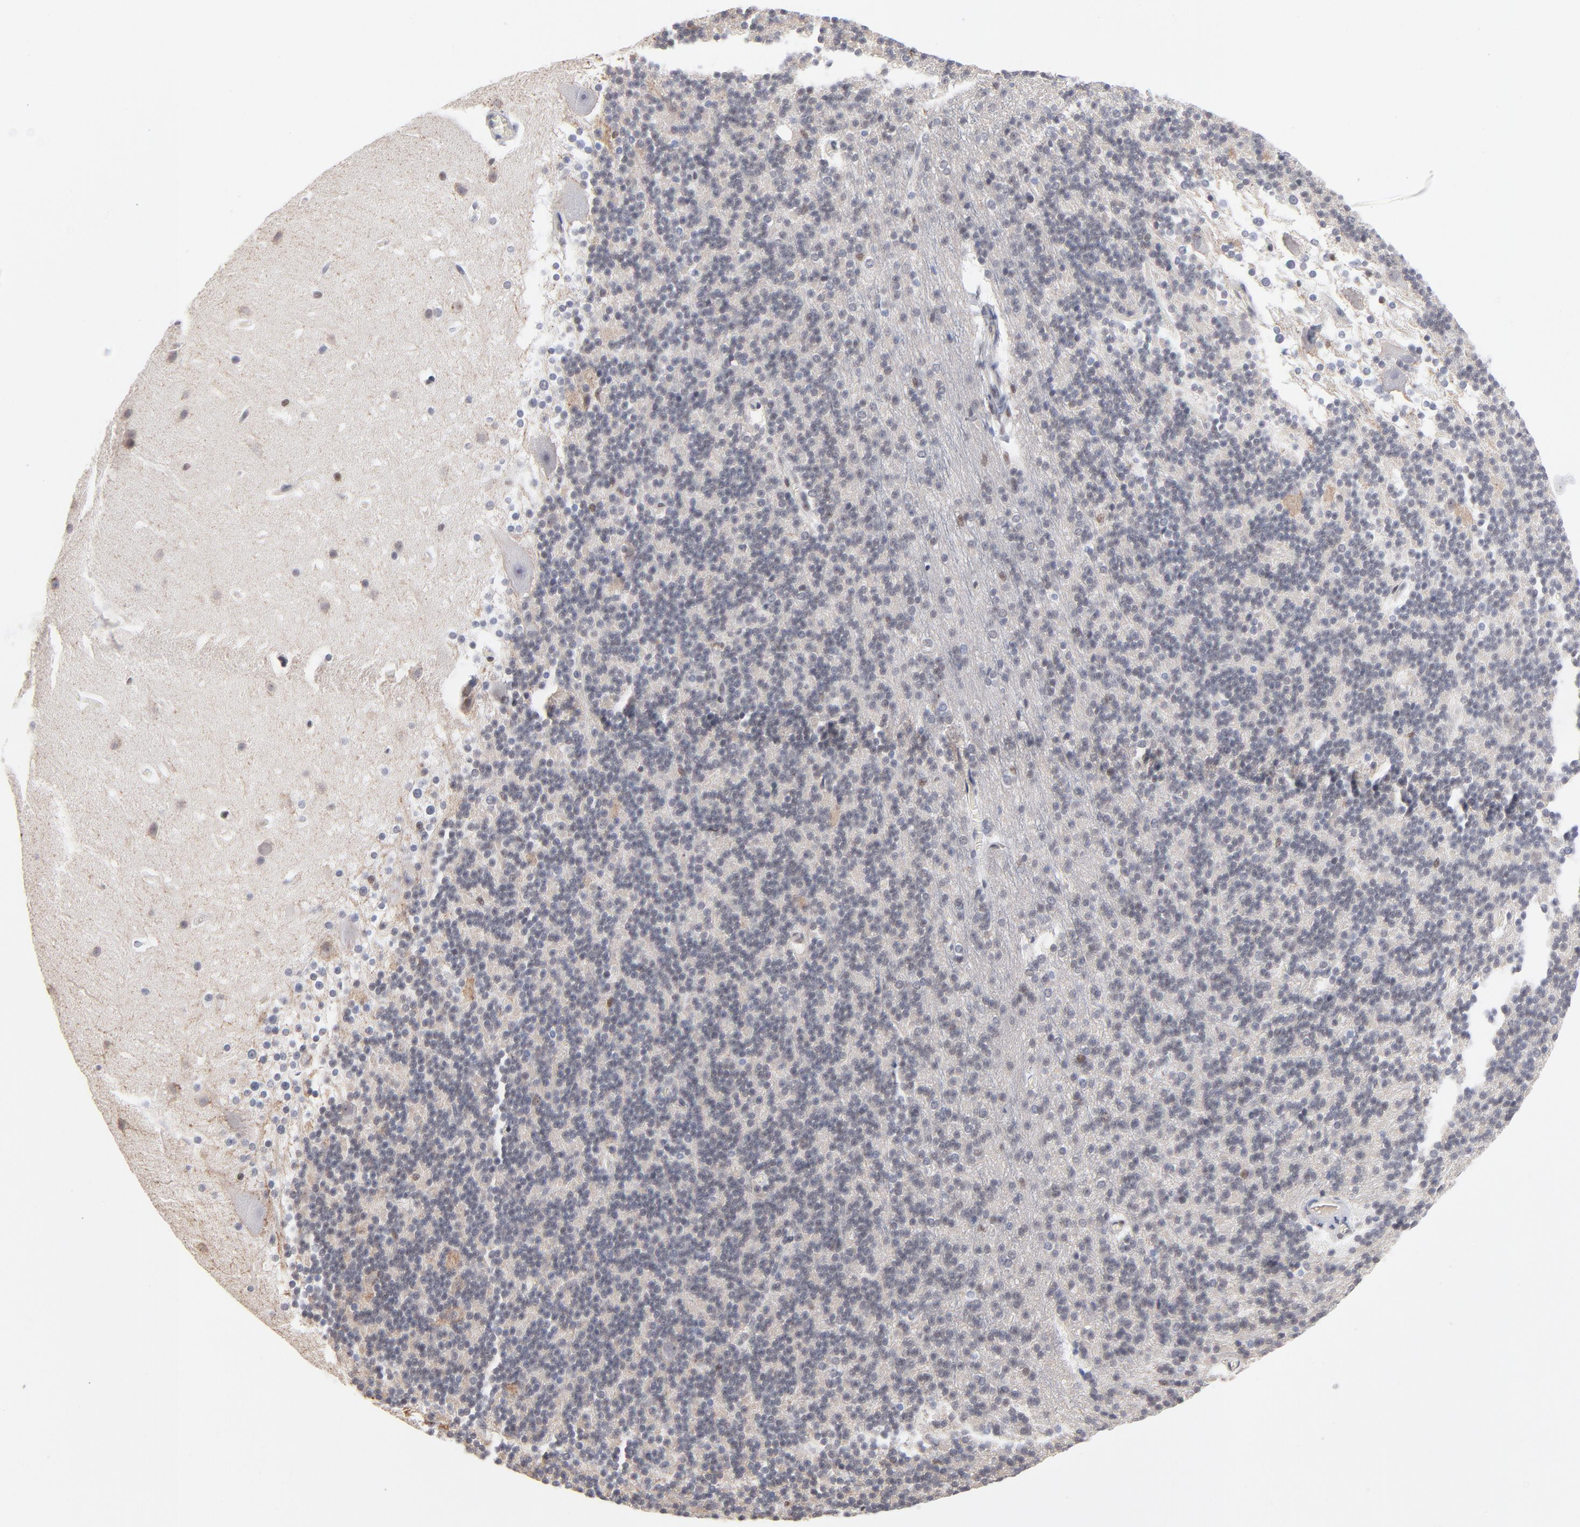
{"staining": {"intensity": "negative", "quantity": "none", "location": "none"}, "tissue": "cerebellum", "cell_type": "Cells in granular layer", "image_type": "normal", "snomed": [{"axis": "morphology", "description": "Normal tissue, NOS"}, {"axis": "topography", "description": "Cerebellum"}], "caption": "Protein analysis of benign cerebellum demonstrates no significant positivity in cells in granular layer.", "gene": "MAX", "patient": {"sex": "female", "age": 19}}